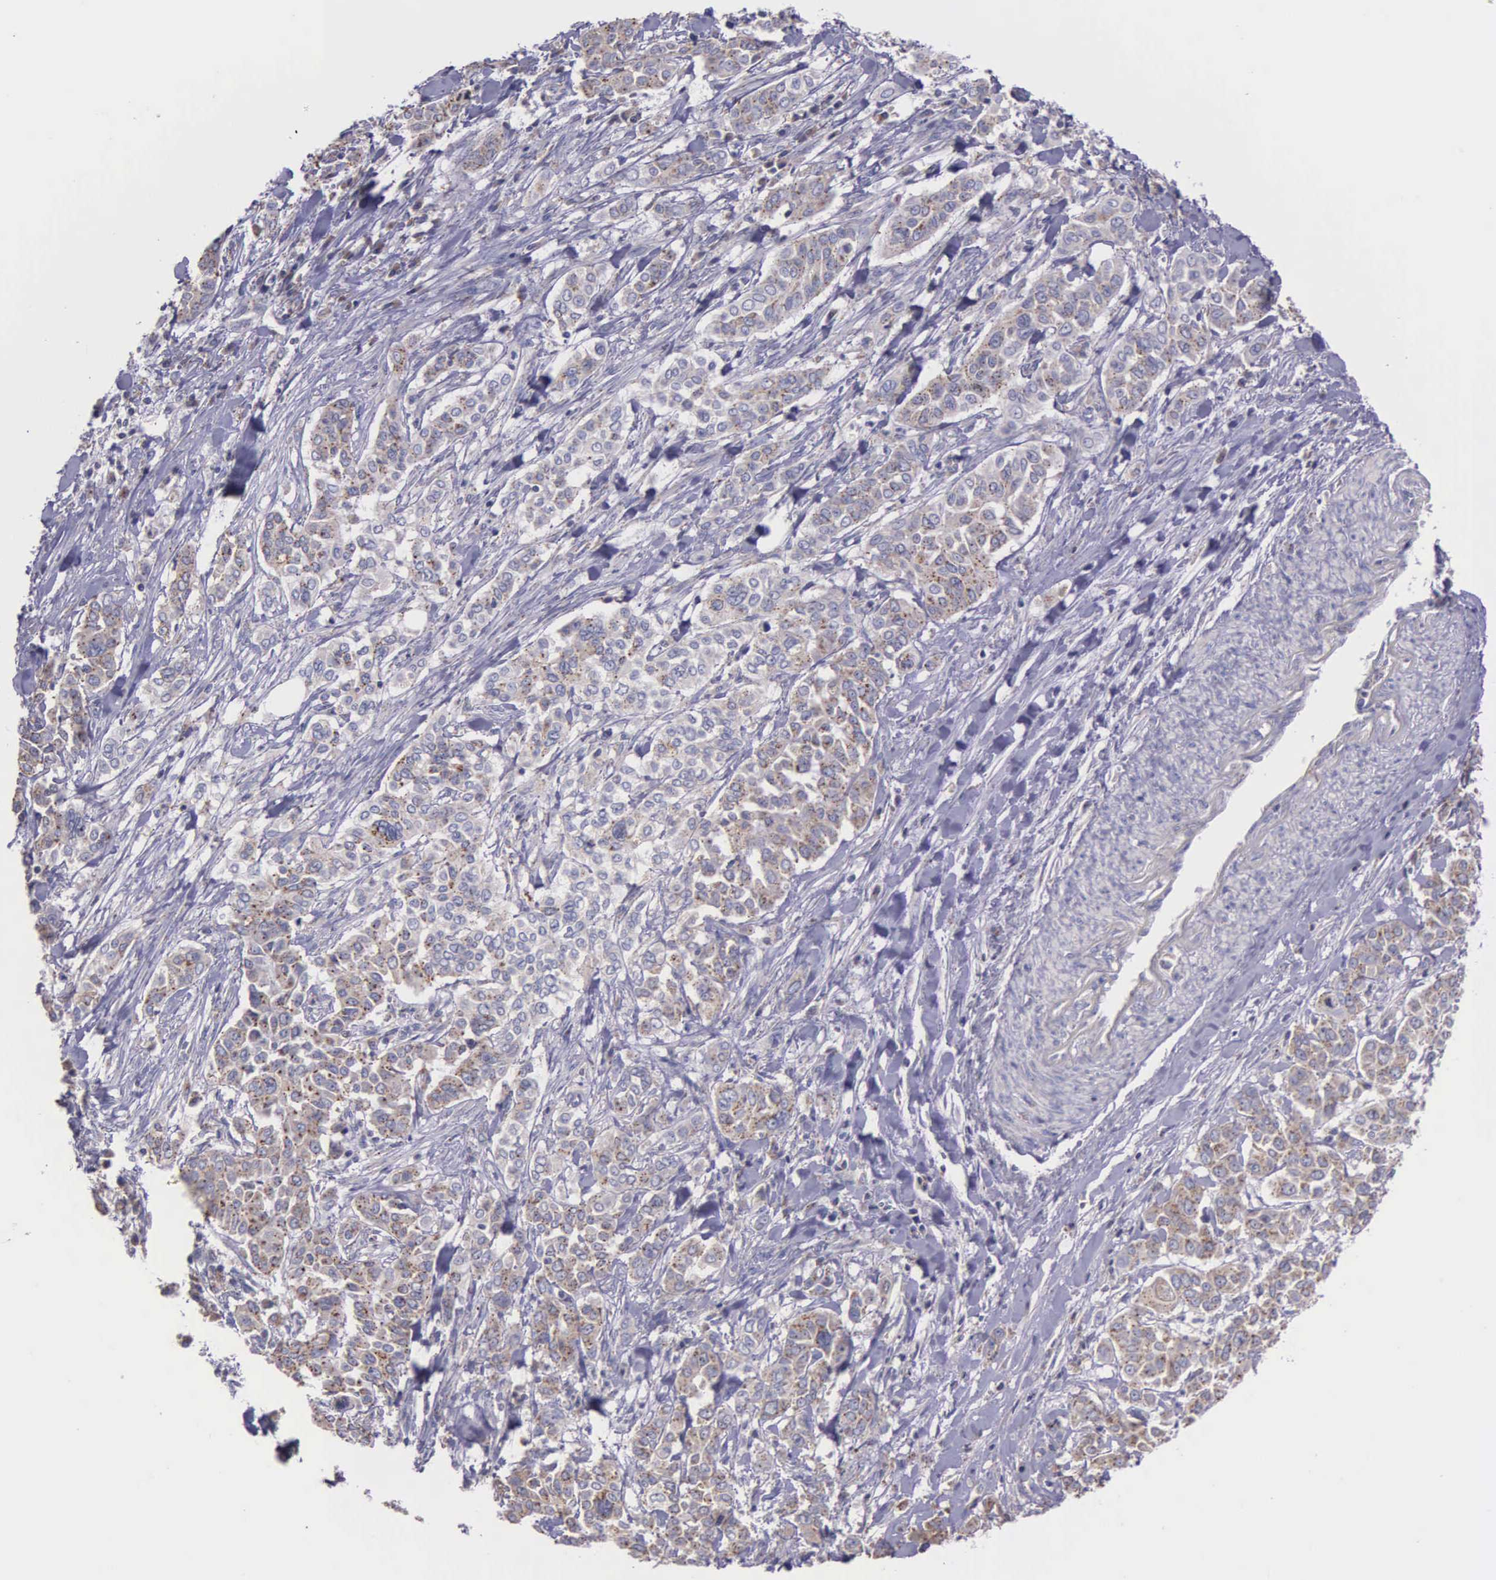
{"staining": {"intensity": "weak", "quantity": ">75%", "location": "cytoplasmic/membranous"}, "tissue": "pancreatic cancer", "cell_type": "Tumor cells", "image_type": "cancer", "snomed": [{"axis": "morphology", "description": "Adenocarcinoma, NOS"}, {"axis": "topography", "description": "Pancreas"}], "caption": "Human pancreatic cancer (adenocarcinoma) stained for a protein (brown) demonstrates weak cytoplasmic/membranous positive staining in approximately >75% of tumor cells.", "gene": "MIA2", "patient": {"sex": "female", "age": 52}}